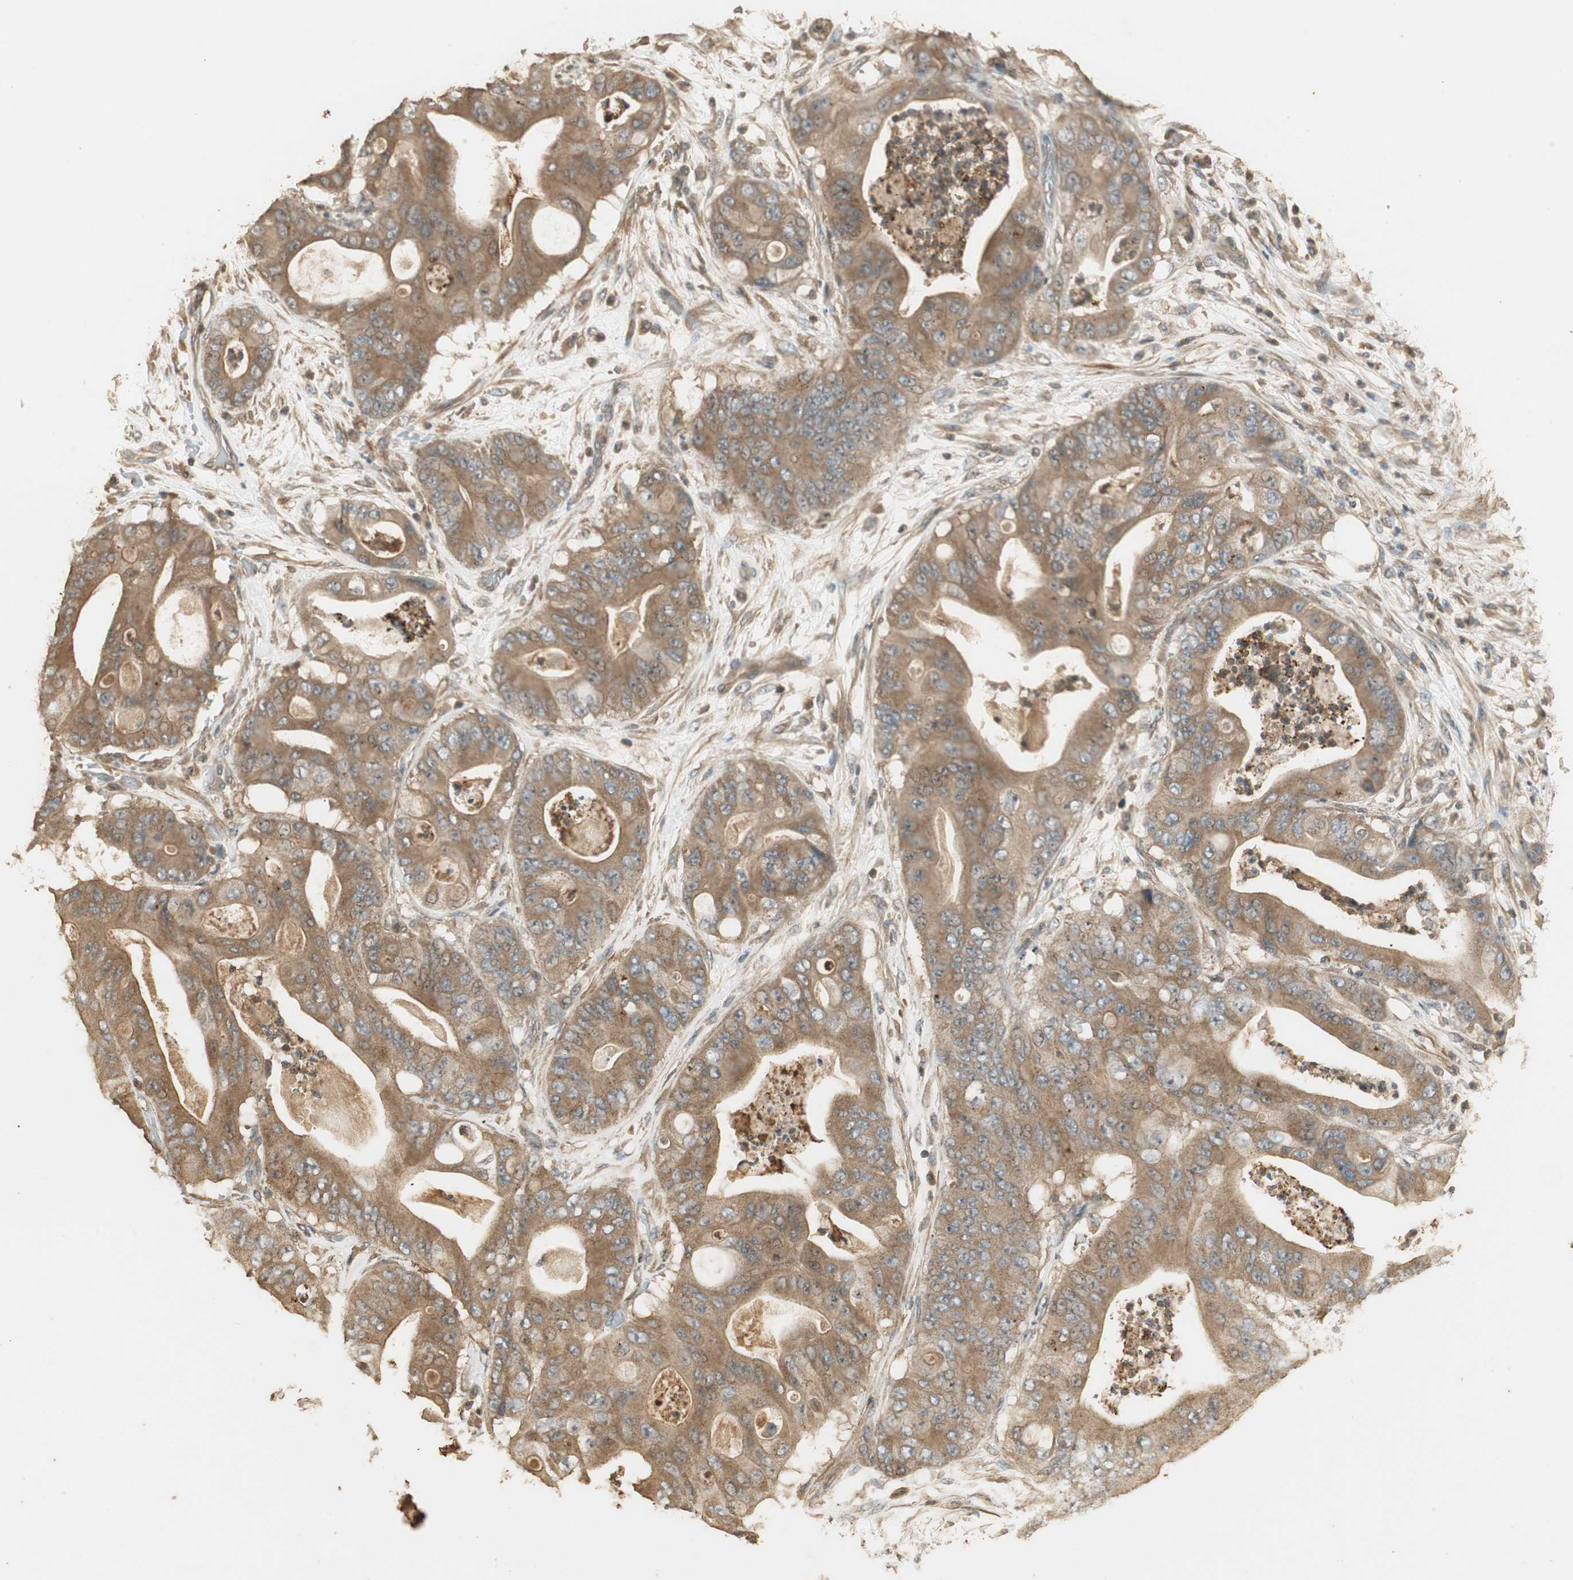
{"staining": {"intensity": "moderate", "quantity": ">75%", "location": "cytoplasmic/membranous"}, "tissue": "stomach cancer", "cell_type": "Tumor cells", "image_type": "cancer", "snomed": [{"axis": "morphology", "description": "Adenocarcinoma, NOS"}, {"axis": "topography", "description": "Stomach"}], "caption": "Immunohistochemistry (IHC) histopathology image of stomach cancer stained for a protein (brown), which displays medium levels of moderate cytoplasmic/membranous expression in about >75% of tumor cells.", "gene": "USP2", "patient": {"sex": "female", "age": 73}}